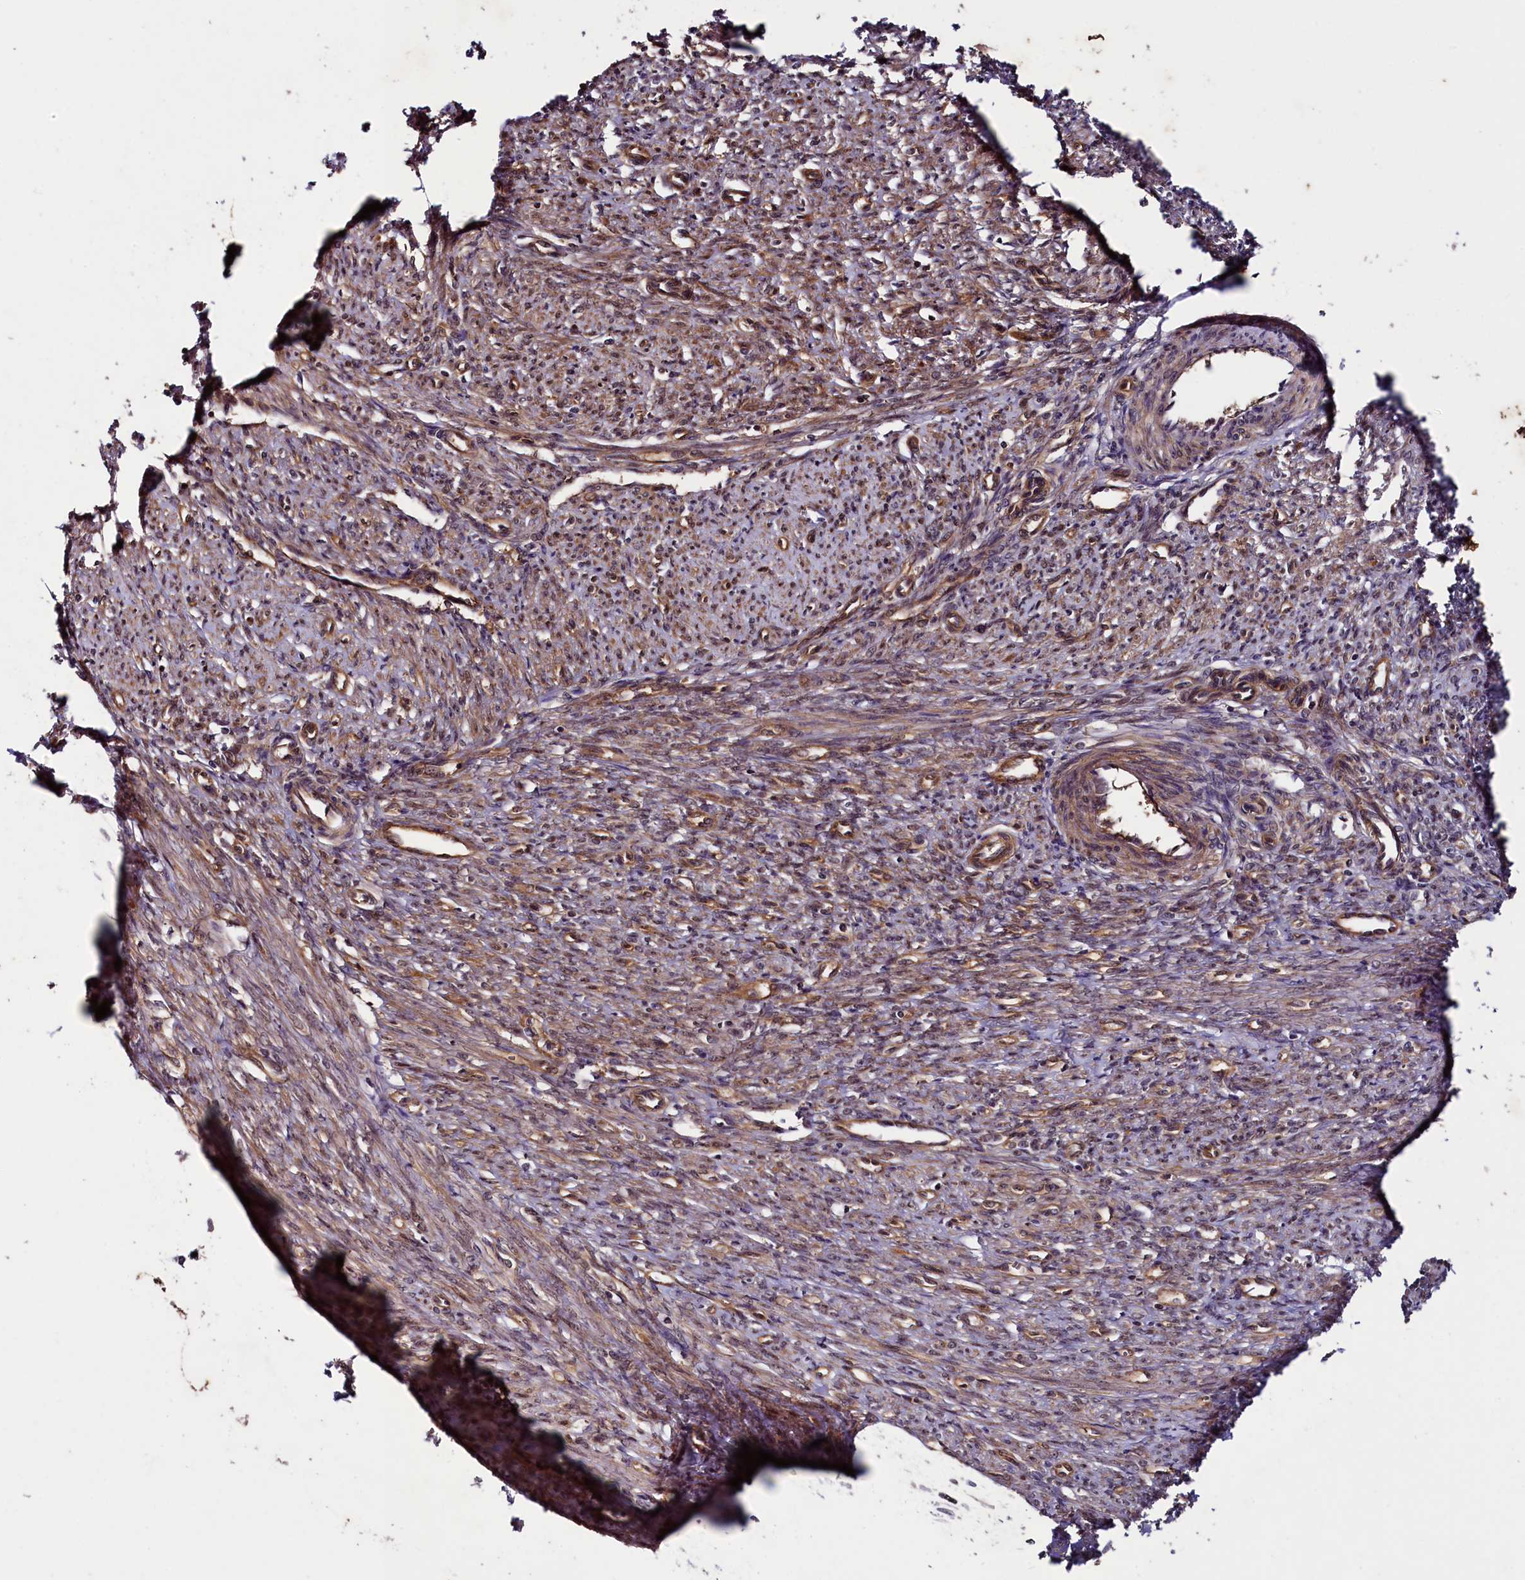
{"staining": {"intensity": "moderate", "quantity": ">75%", "location": "cytoplasmic/membranous,nuclear"}, "tissue": "smooth muscle", "cell_type": "Smooth muscle cells", "image_type": "normal", "snomed": [{"axis": "morphology", "description": "Normal tissue, NOS"}, {"axis": "topography", "description": "Smooth muscle"}, {"axis": "topography", "description": "Uterus"}], "caption": "IHC of unremarkable human smooth muscle shows medium levels of moderate cytoplasmic/membranous,nuclear positivity in approximately >75% of smooth muscle cells.", "gene": "BLTP3B", "patient": {"sex": "female", "age": 59}}